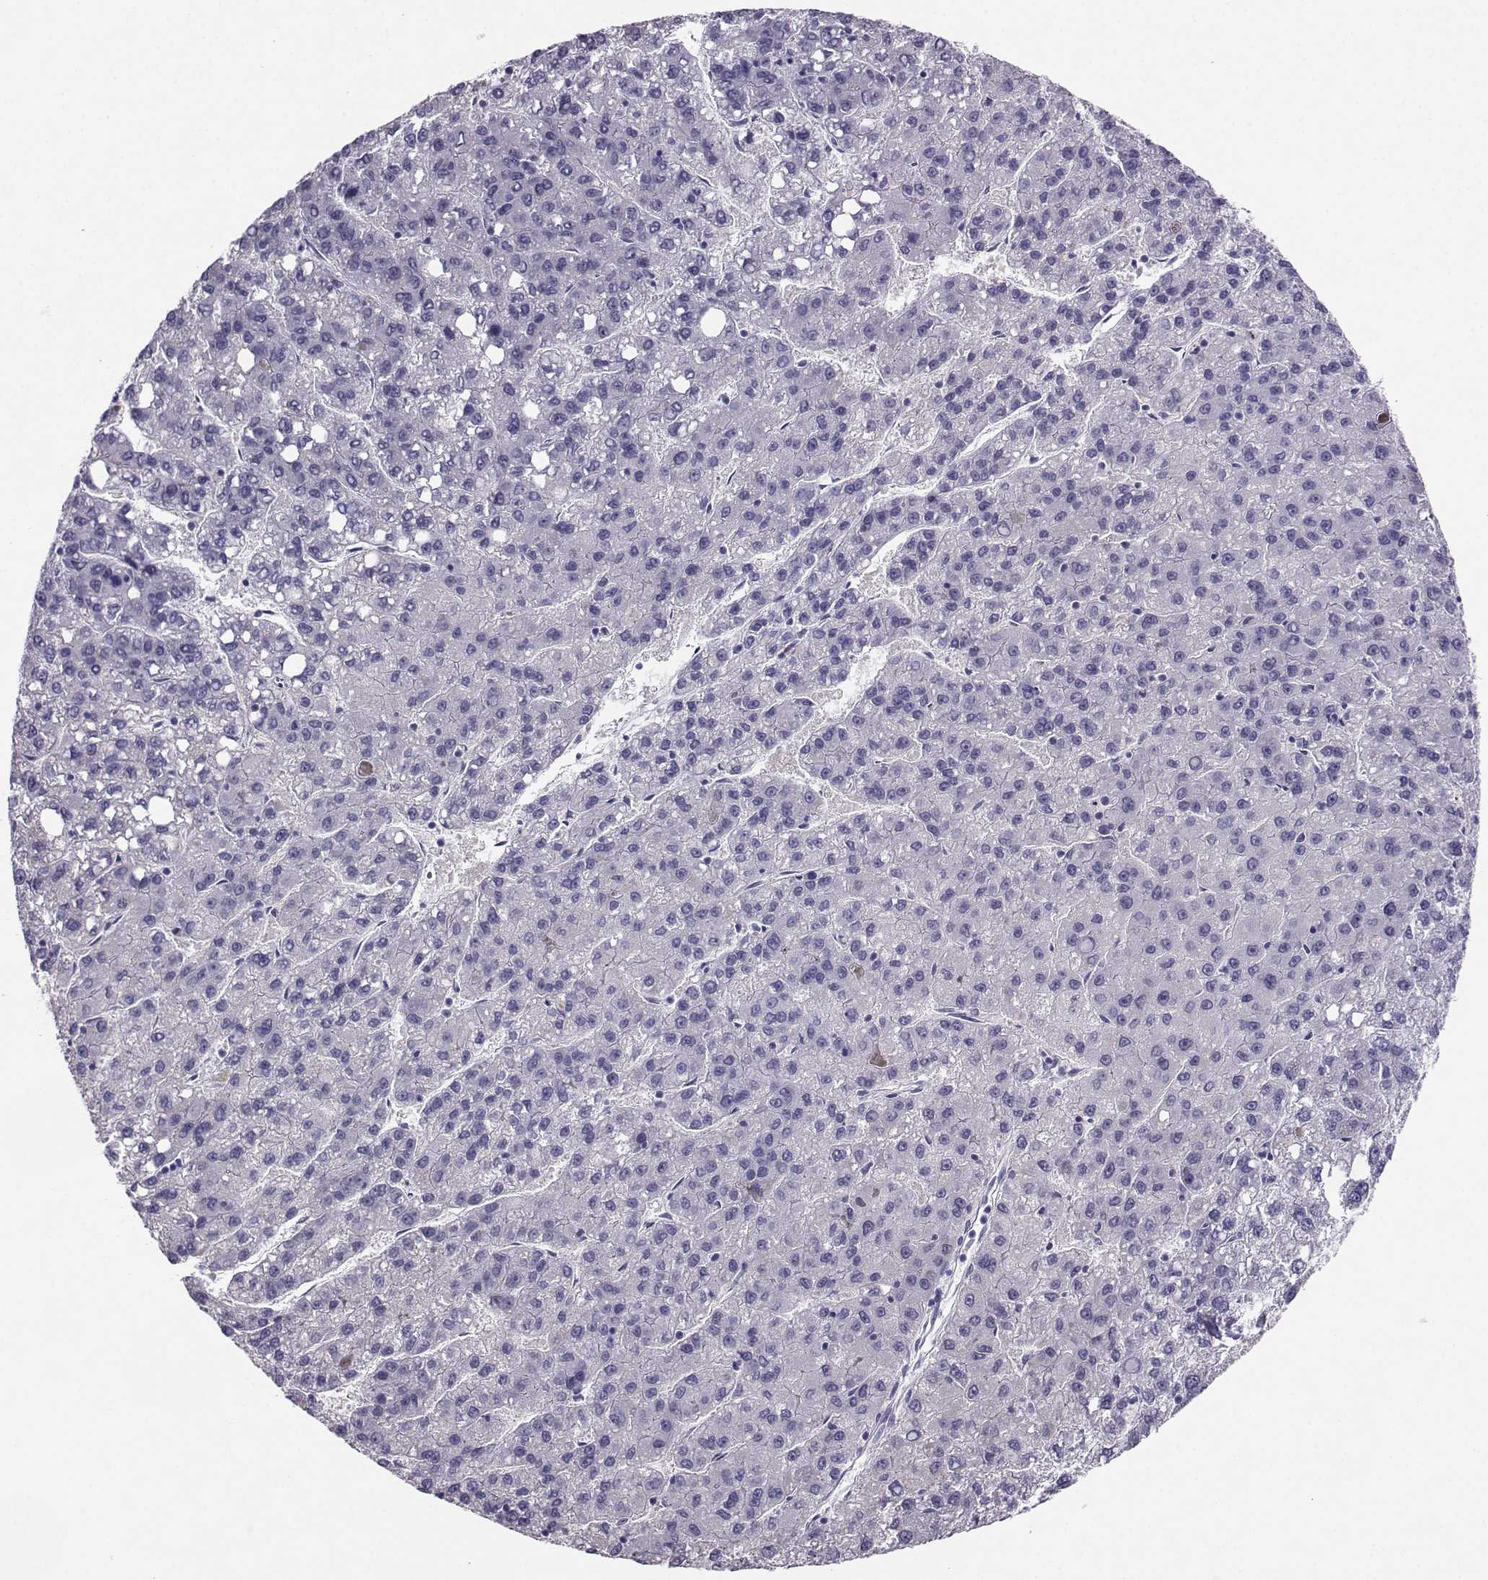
{"staining": {"intensity": "negative", "quantity": "none", "location": "none"}, "tissue": "liver cancer", "cell_type": "Tumor cells", "image_type": "cancer", "snomed": [{"axis": "morphology", "description": "Carcinoma, Hepatocellular, NOS"}, {"axis": "topography", "description": "Liver"}], "caption": "Immunohistochemistry histopathology image of neoplastic tissue: hepatocellular carcinoma (liver) stained with DAB (3,3'-diaminobenzidine) displays no significant protein positivity in tumor cells.", "gene": "PGK1", "patient": {"sex": "female", "age": 82}}